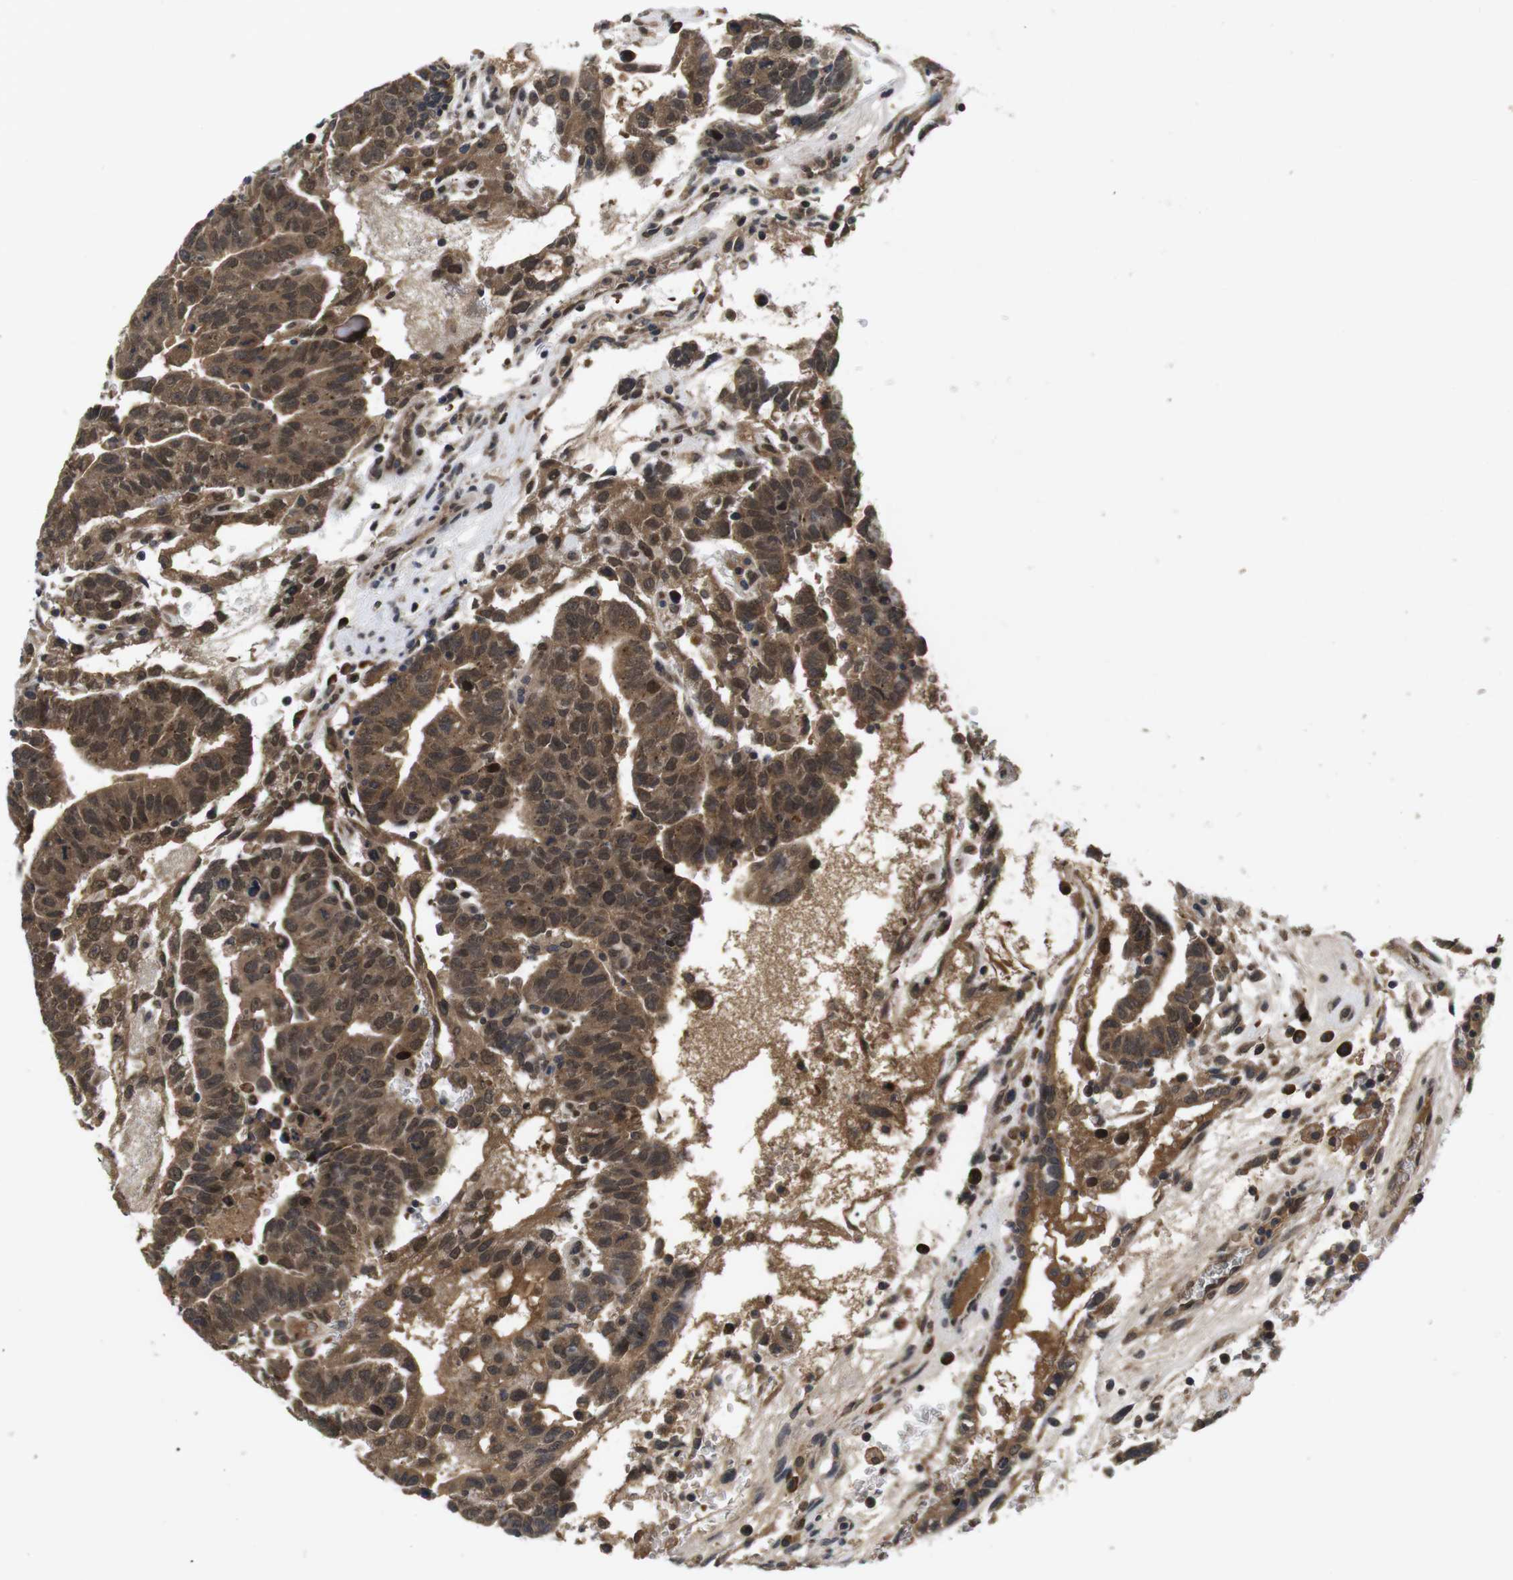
{"staining": {"intensity": "moderate", "quantity": ">75%", "location": "cytoplasmic/membranous,nuclear"}, "tissue": "testis cancer", "cell_type": "Tumor cells", "image_type": "cancer", "snomed": [{"axis": "morphology", "description": "Seminoma, NOS"}, {"axis": "morphology", "description": "Carcinoma, Embryonal, NOS"}, {"axis": "topography", "description": "Testis"}], "caption": "Tumor cells reveal medium levels of moderate cytoplasmic/membranous and nuclear positivity in about >75% of cells in testis cancer (seminoma).", "gene": "ZBTB46", "patient": {"sex": "male", "age": 52}}